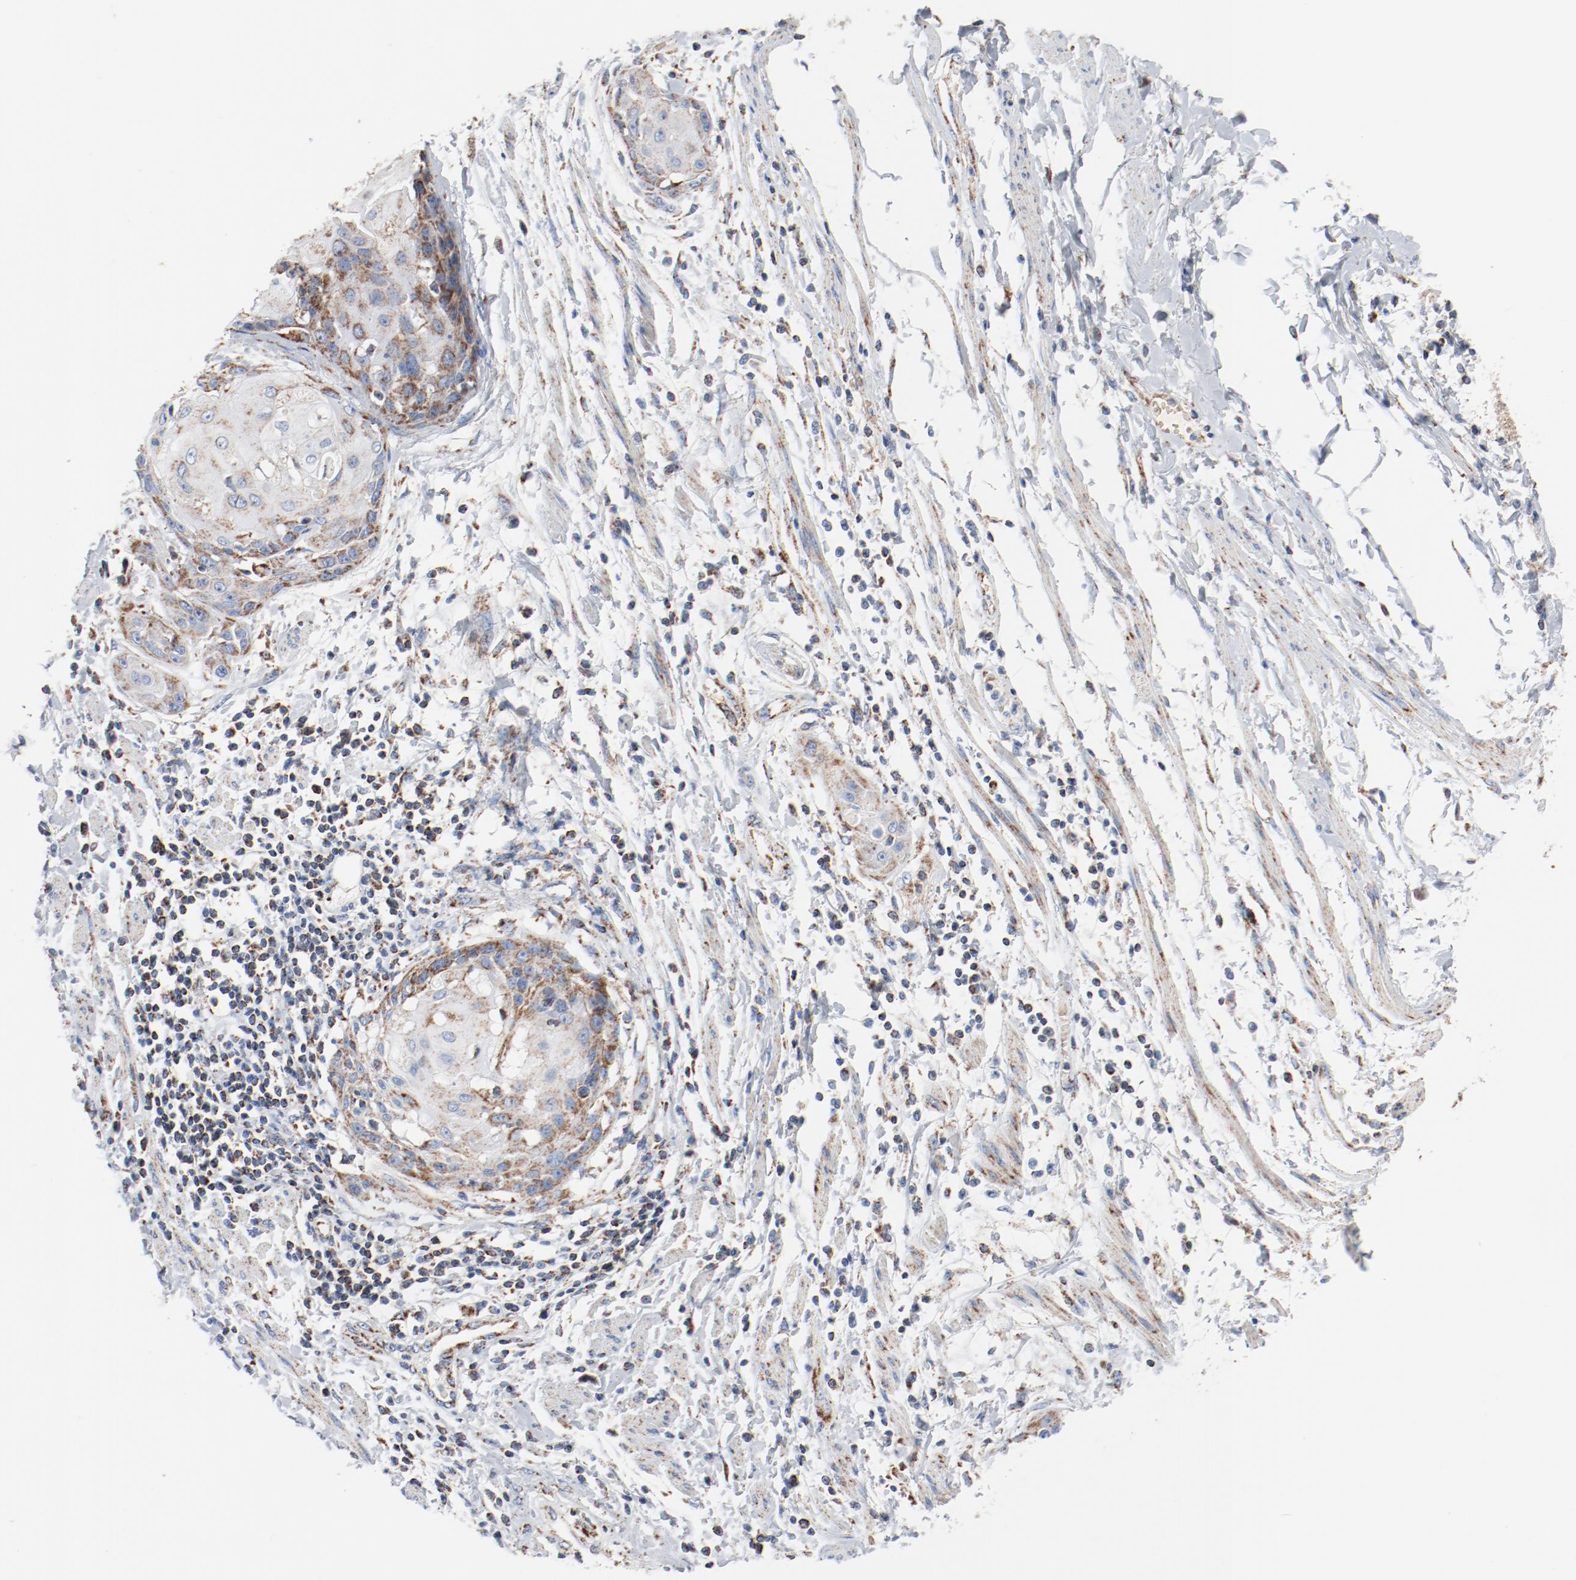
{"staining": {"intensity": "moderate", "quantity": ">75%", "location": "cytoplasmic/membranous"}, "tissue": "cervical cancer", "cell_type": "Tumor cells", "image_type": "cancer", "snomed": [{"axis": "morphology", "description": "Squamous cell carcinoma, NOS"}, {"axis": "topography", "description": "Cervix"}], "caption": "Immunohistochemistry (IHC) of human cervical squamous cell carcinoma exhibits medium levels of moderate cytoplasmic/membranous expression in approximately >75% of tumor cells.", "gene": "NDUFB8", "patient": {"sex": "female", "age": 57}}